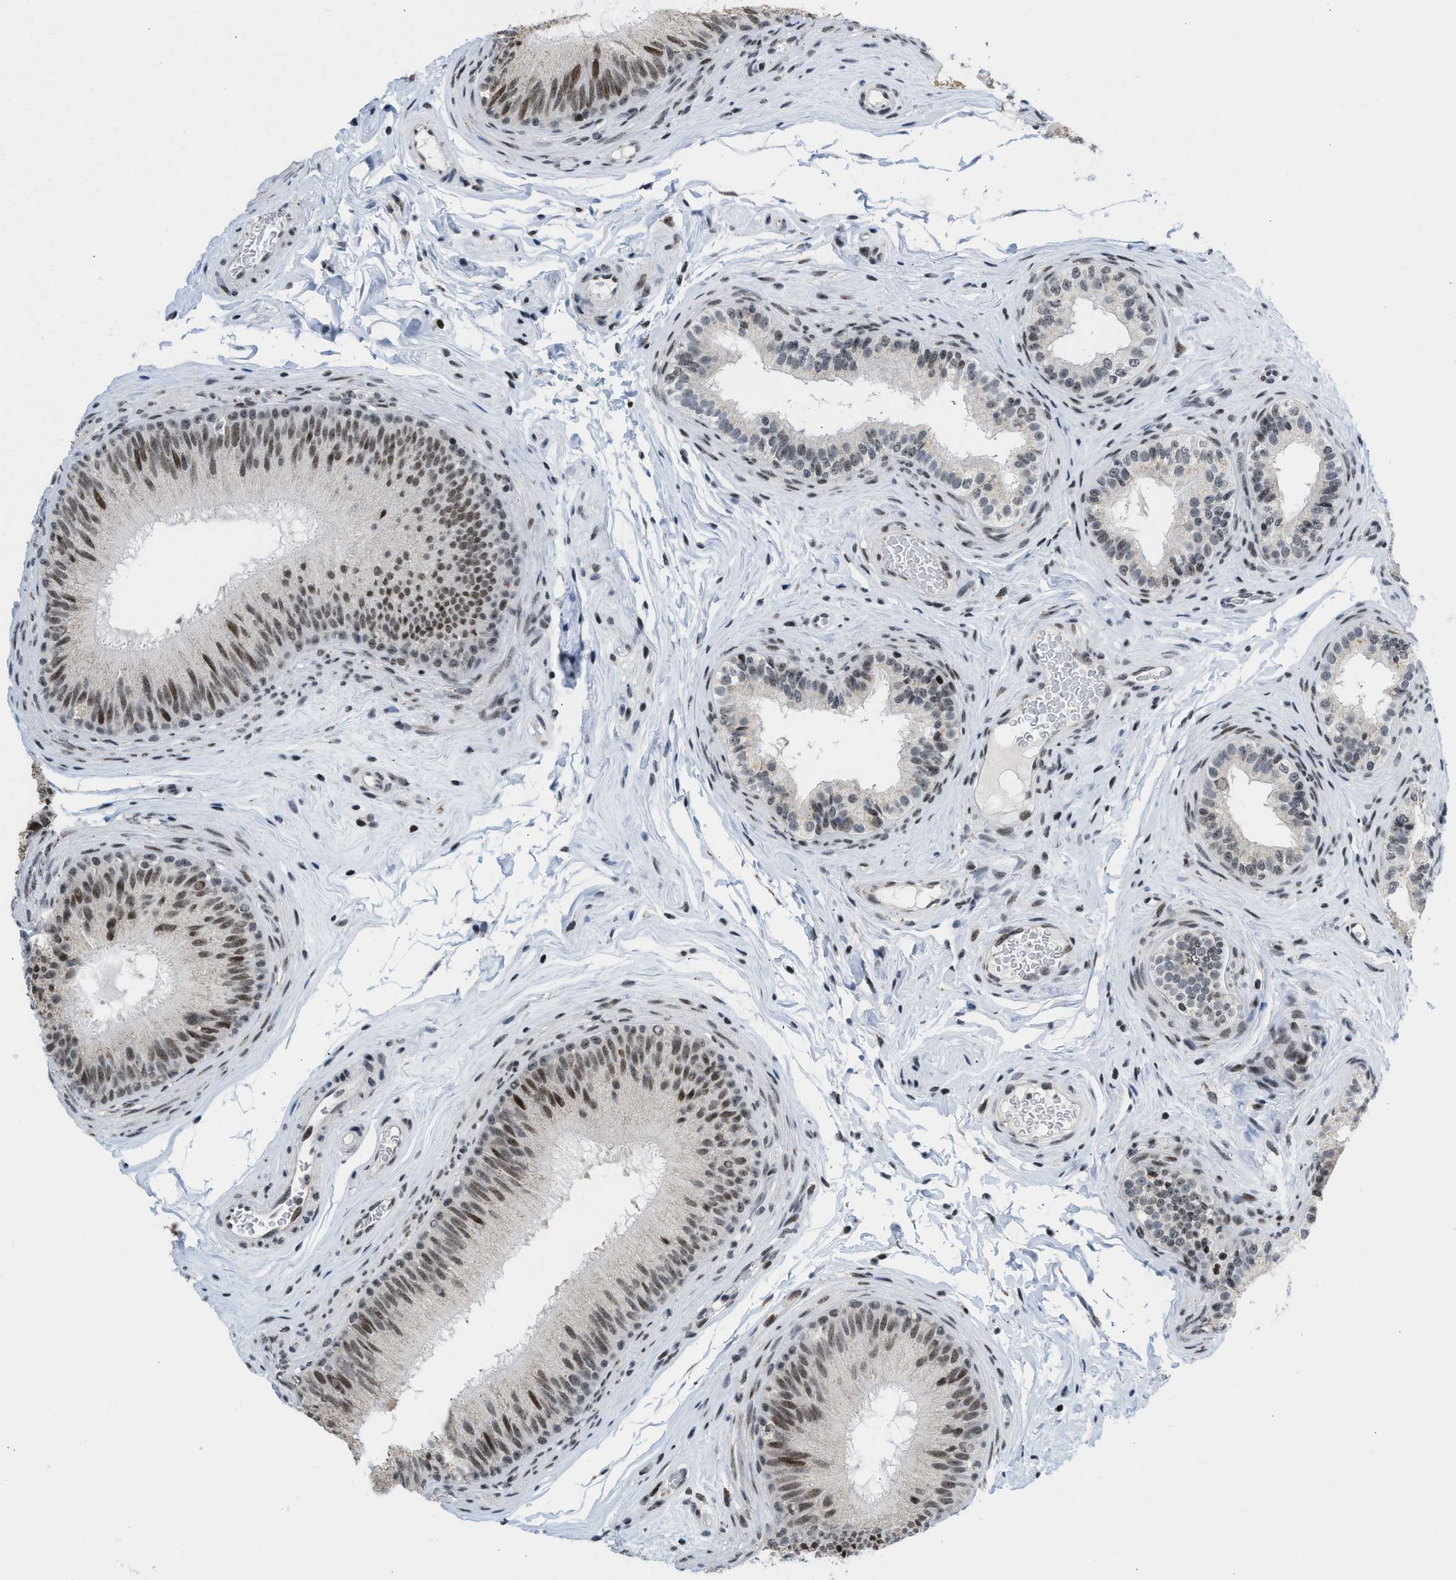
{"staining": {"intensity": "moderate", "quantity": ">75%", "location": "nuclear"}, "tissue": "epididymis", "cell_type": "Glandular cells", "image_type": "normal", "snomed": [{"axis": "morphology", "description": "Normal tissue, NOS"}, {"axis": "topography", "description": "Testis"}, {"axis": "topography", "description": "Epididymis"}], "caption": "Epididymis stained for a protein shows moderate nuclear positivity in glandular cells. (IHC, brightfield microscopy, high magnification).", "gene": "TERF2IP", "patient": {"sex": "male", "age": 36}}